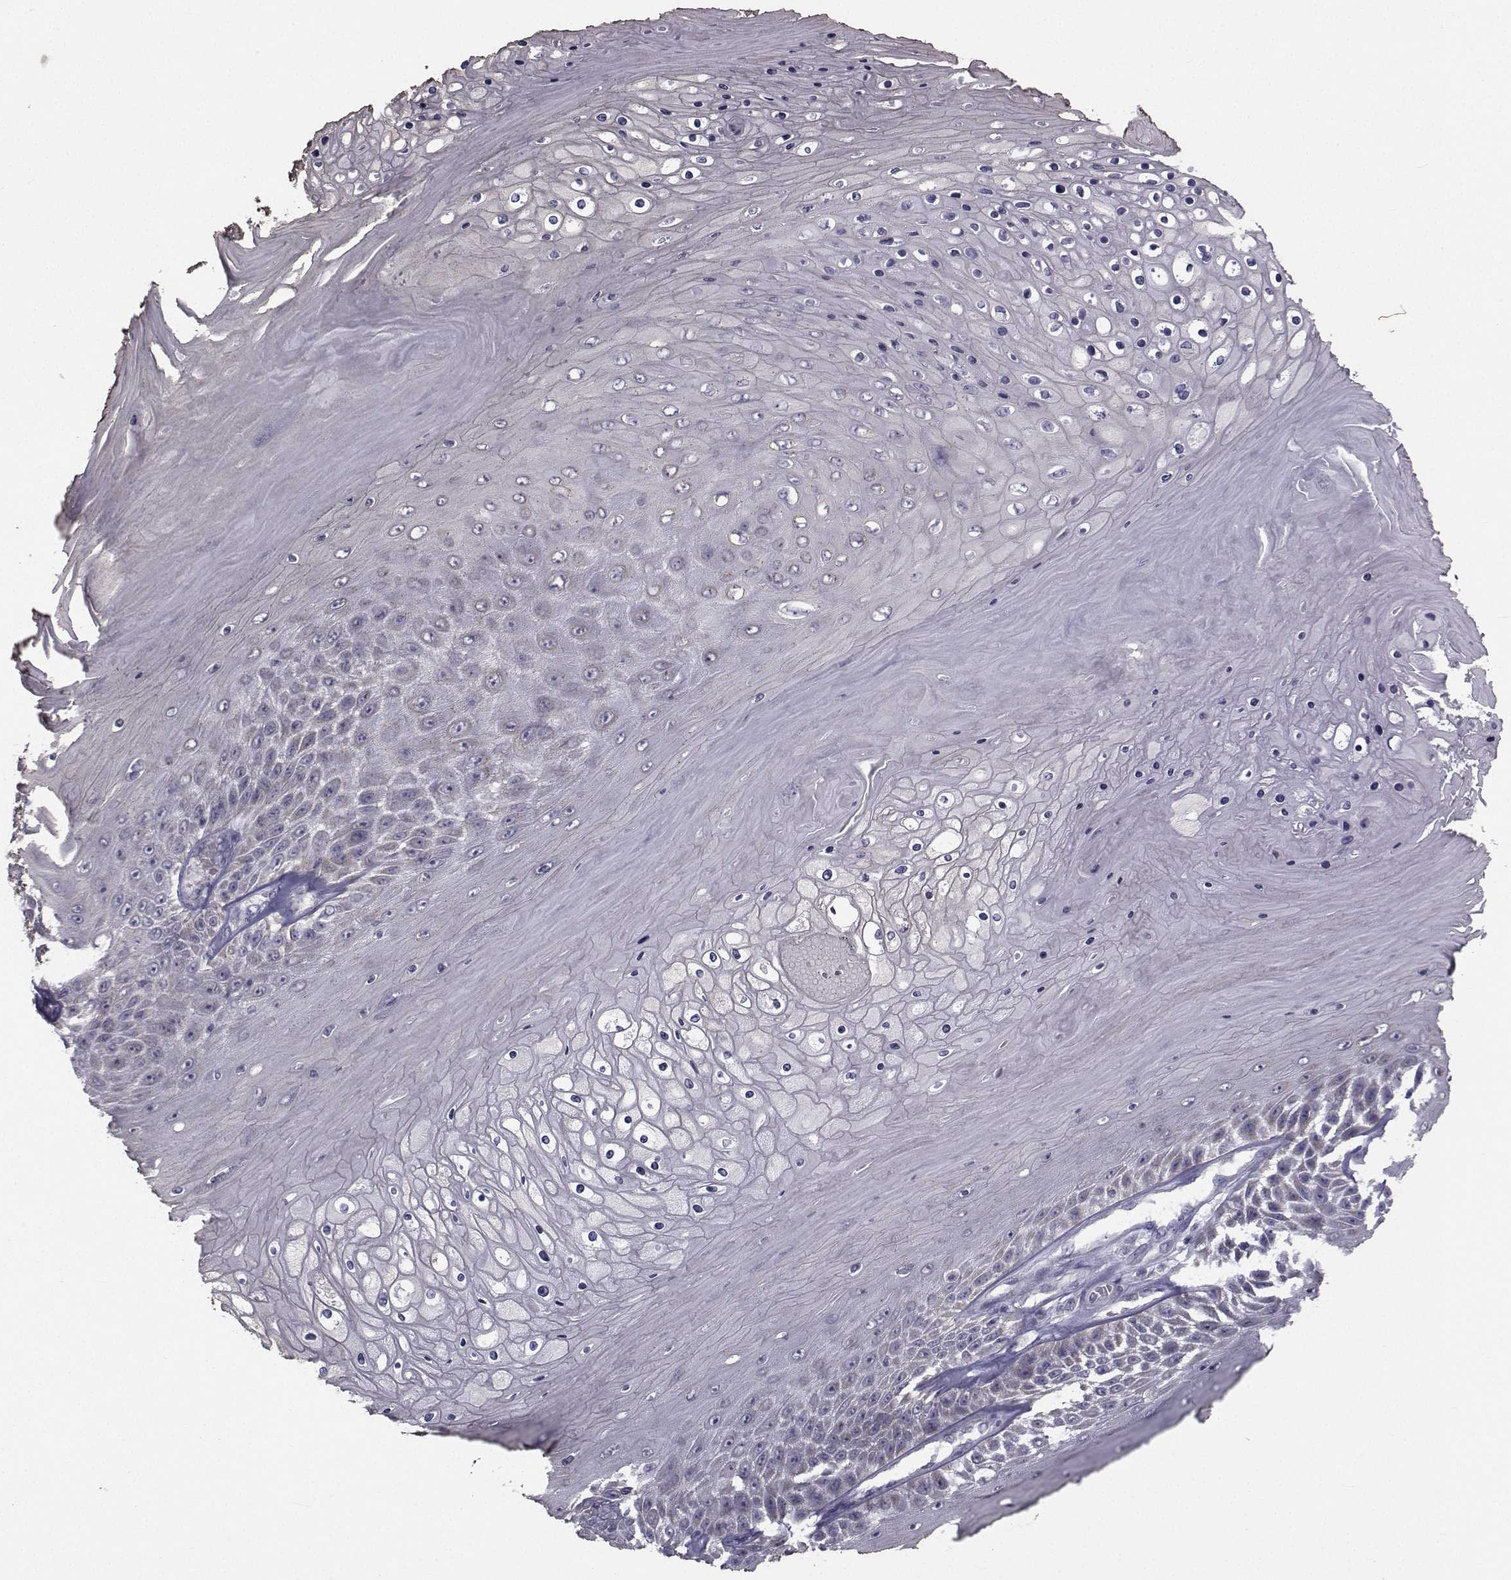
{"staining": {"intensity": "negative", "quantity": "none", "location": "none"}, "tissue": "skin cancer", "cell_type": "Tumor cells", "image_type": "cancer", "snomed": [{"axis": "morphology", "description": "Squamous cell carcinoma, NOS"}, {"axis": "topography", "description": "Skin"}], "caption": "A photomicrograph of human skin squamous cell carcinoma is negative for staining in tumor cells.", "gene": "ANGPT1", "patient": {"sex": "male", "age": 62}}